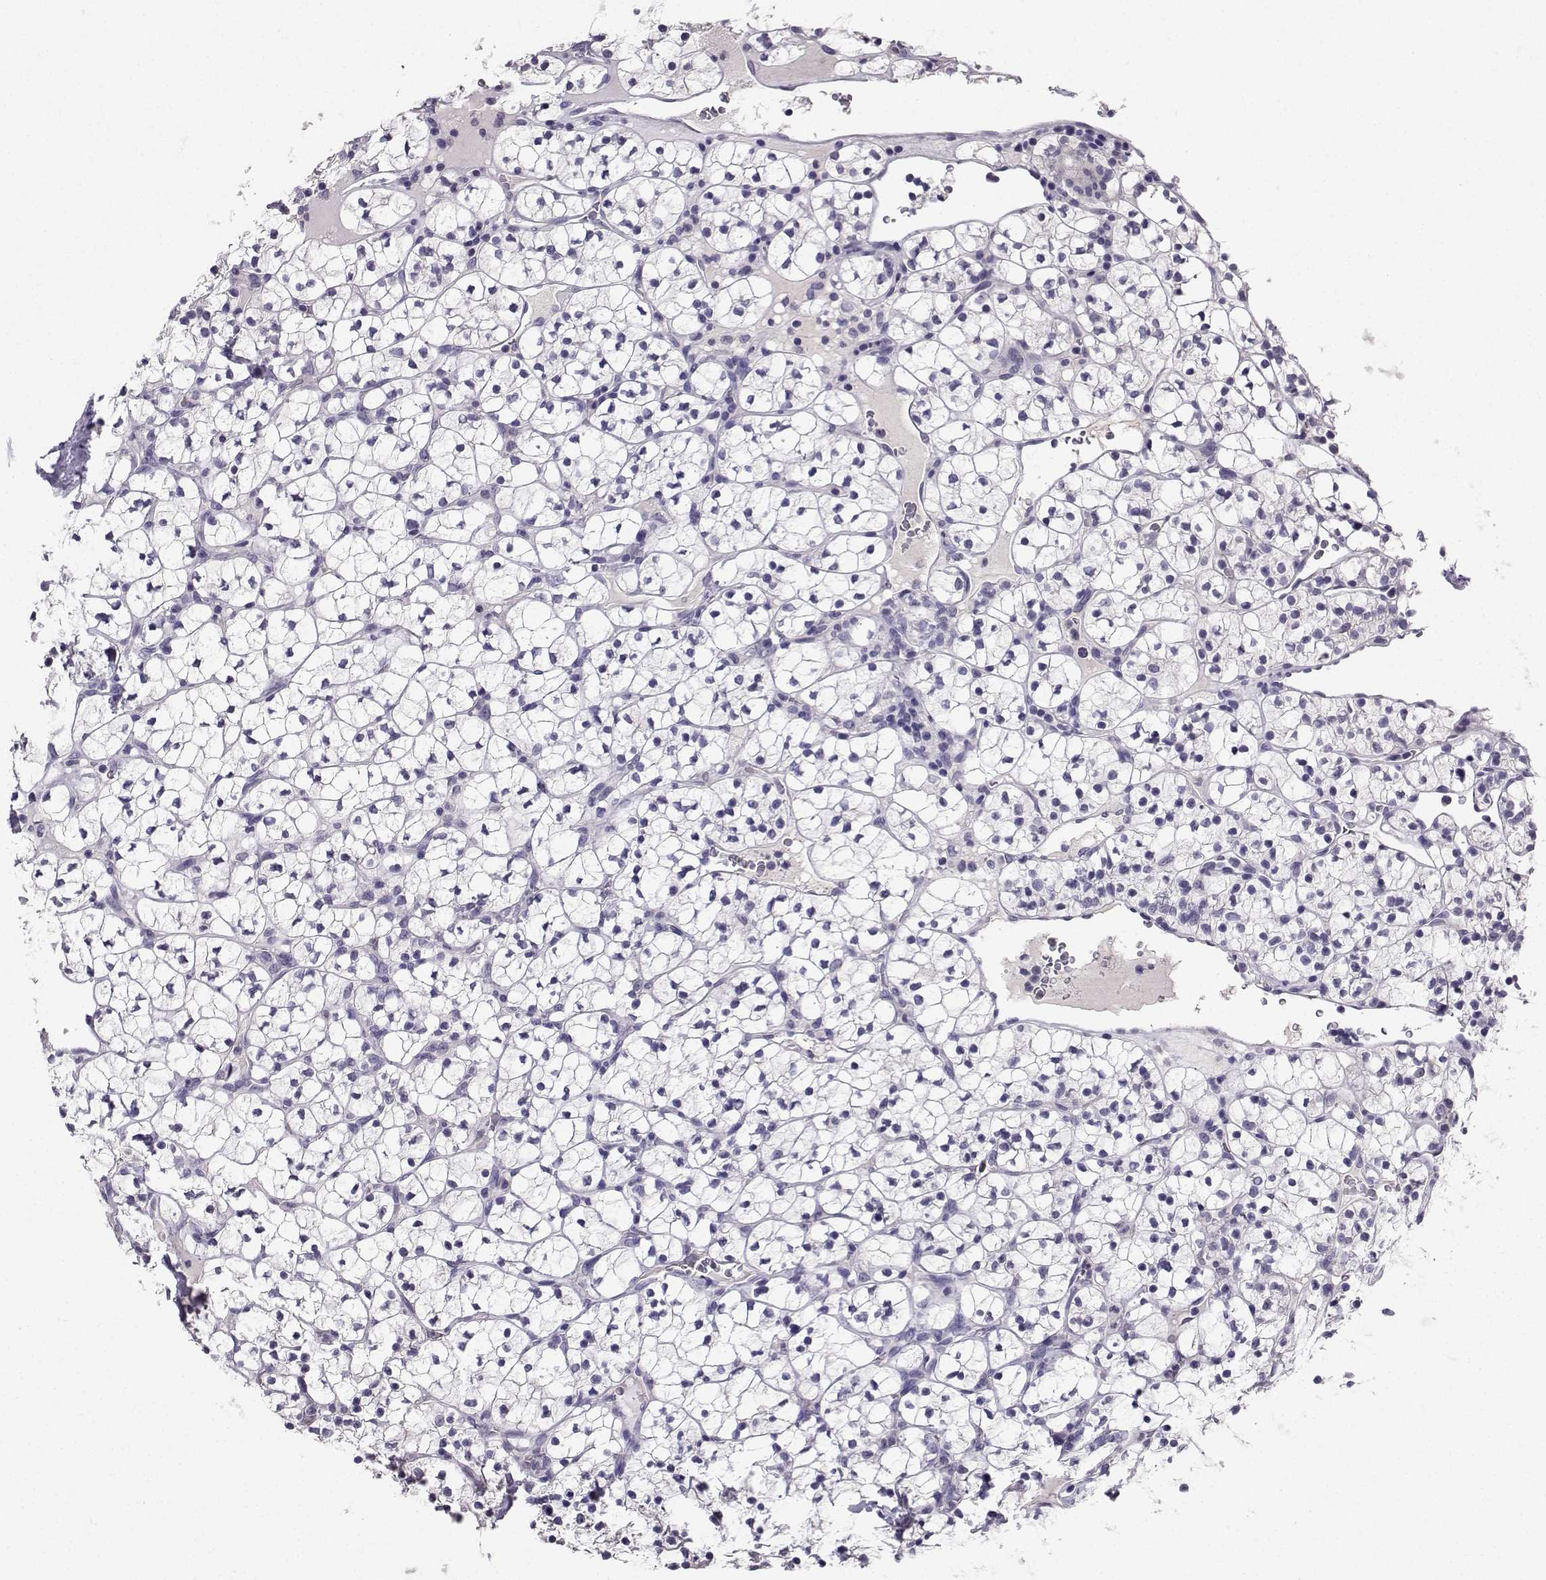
{"staining": {"intensity": "negative", "quantity": "none", "location": "none"}, "tissue": "renal cancer", "cell_type": "Tumor cells", "image_type": "cancer", "snomed": [{"axis": "morphology", "description": "Adenocarcinoma, NOS"}, {"axis": "topography", "description": "Kidney"}], "caption": "Tumor cells are negative for brown protein staining in renal cancer (adenocarcinoma).", "gene": "SPAG11B", "patient": {"sex": "female", "age": 89}}